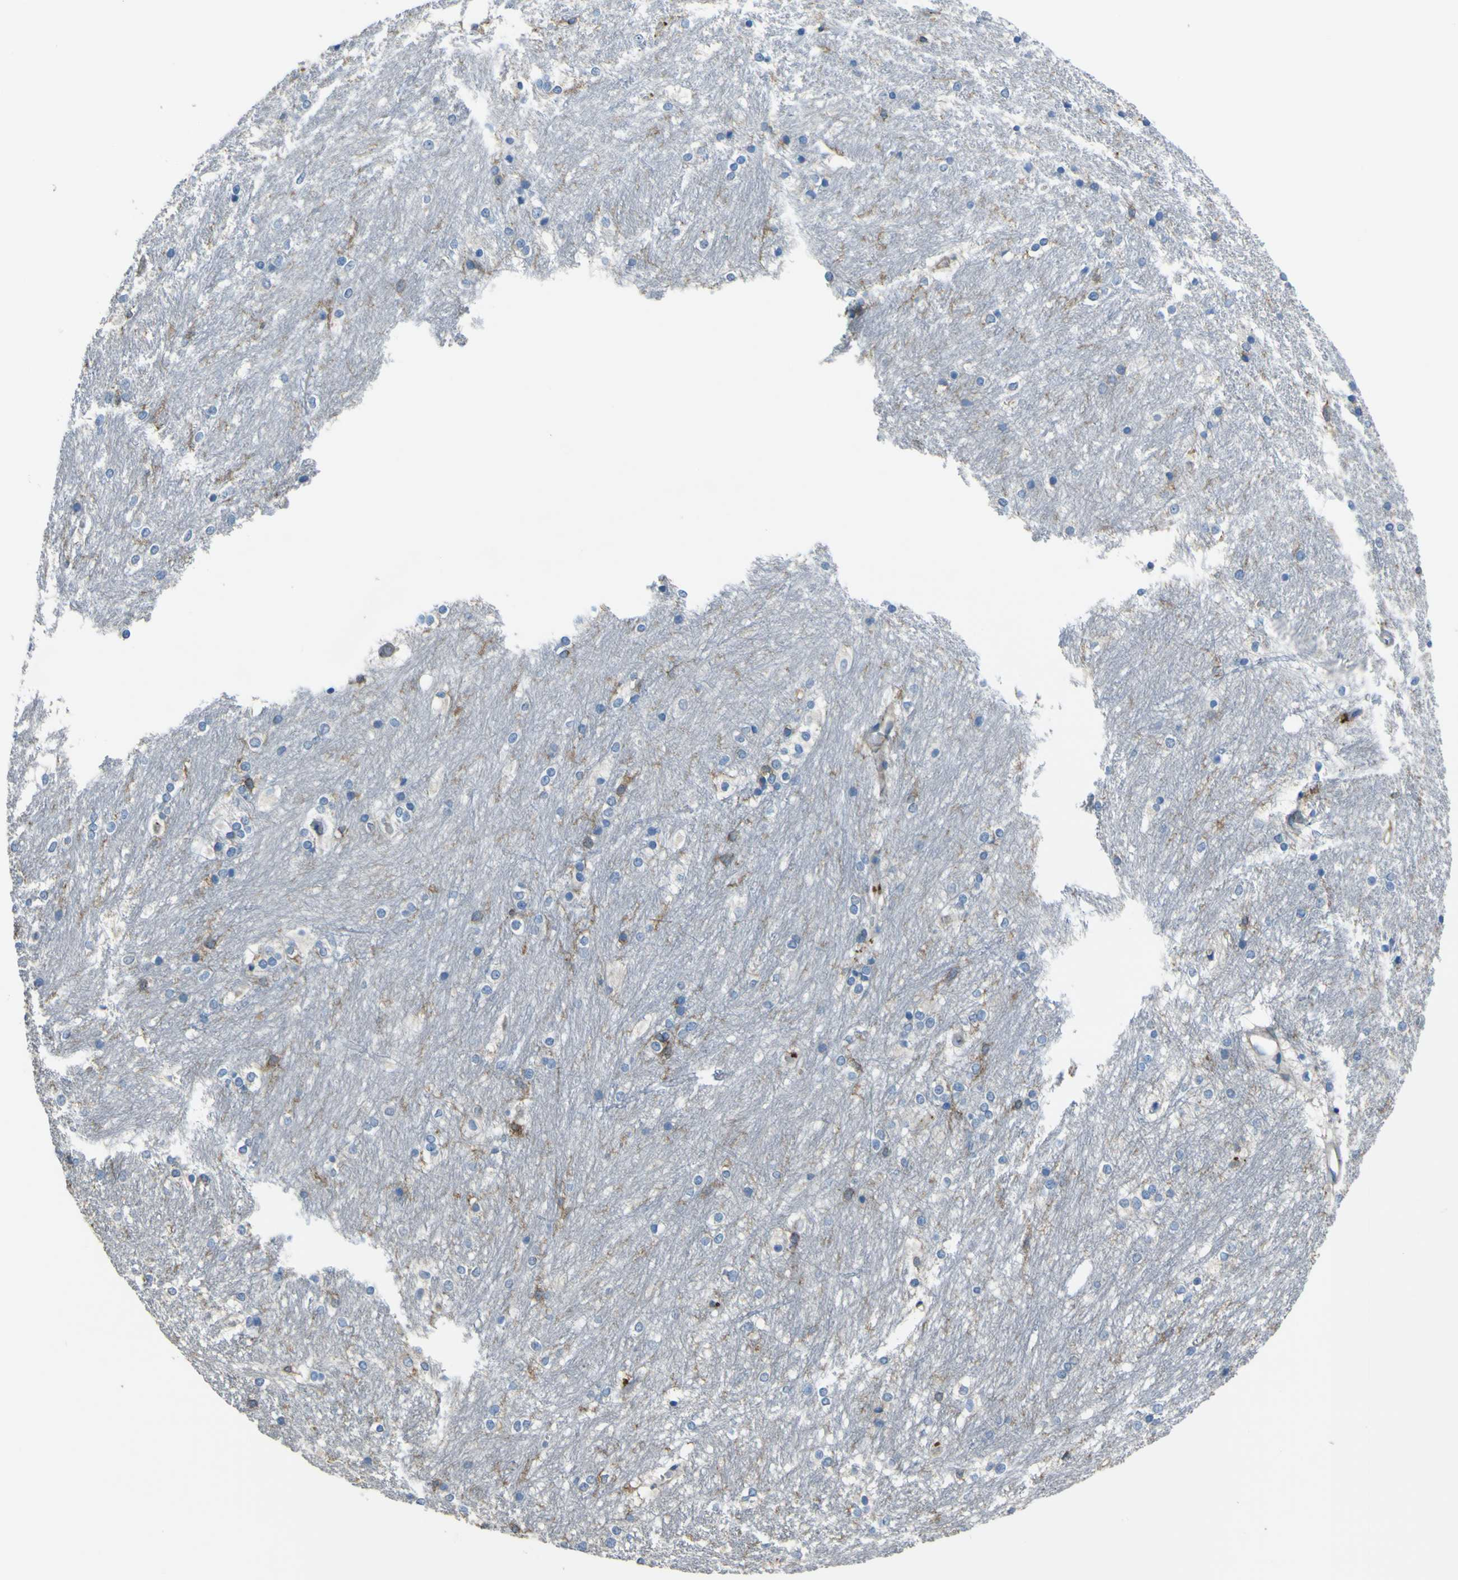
{"staining": {"intensity": "moderate", "quantity": "<25%", "location": "cytoplasmic/membranous"}, "tissue": "caudate", "cell_type": "Glial cells", "image_type": "normal", "snomed": [{"axis": "morphology", "description": "Normal tissue, NOS"}, {"axis": "topography", "description": "Lateral ventricle wall"}], "caption": "This is an image of immunohistochemistry (IHC) staining of benign caudate, which shows moderate expression in the cytoplasmic/membranous of glial cells.", "gene": "LAIR1", "patient": {"sex": "female", "age": 19}}